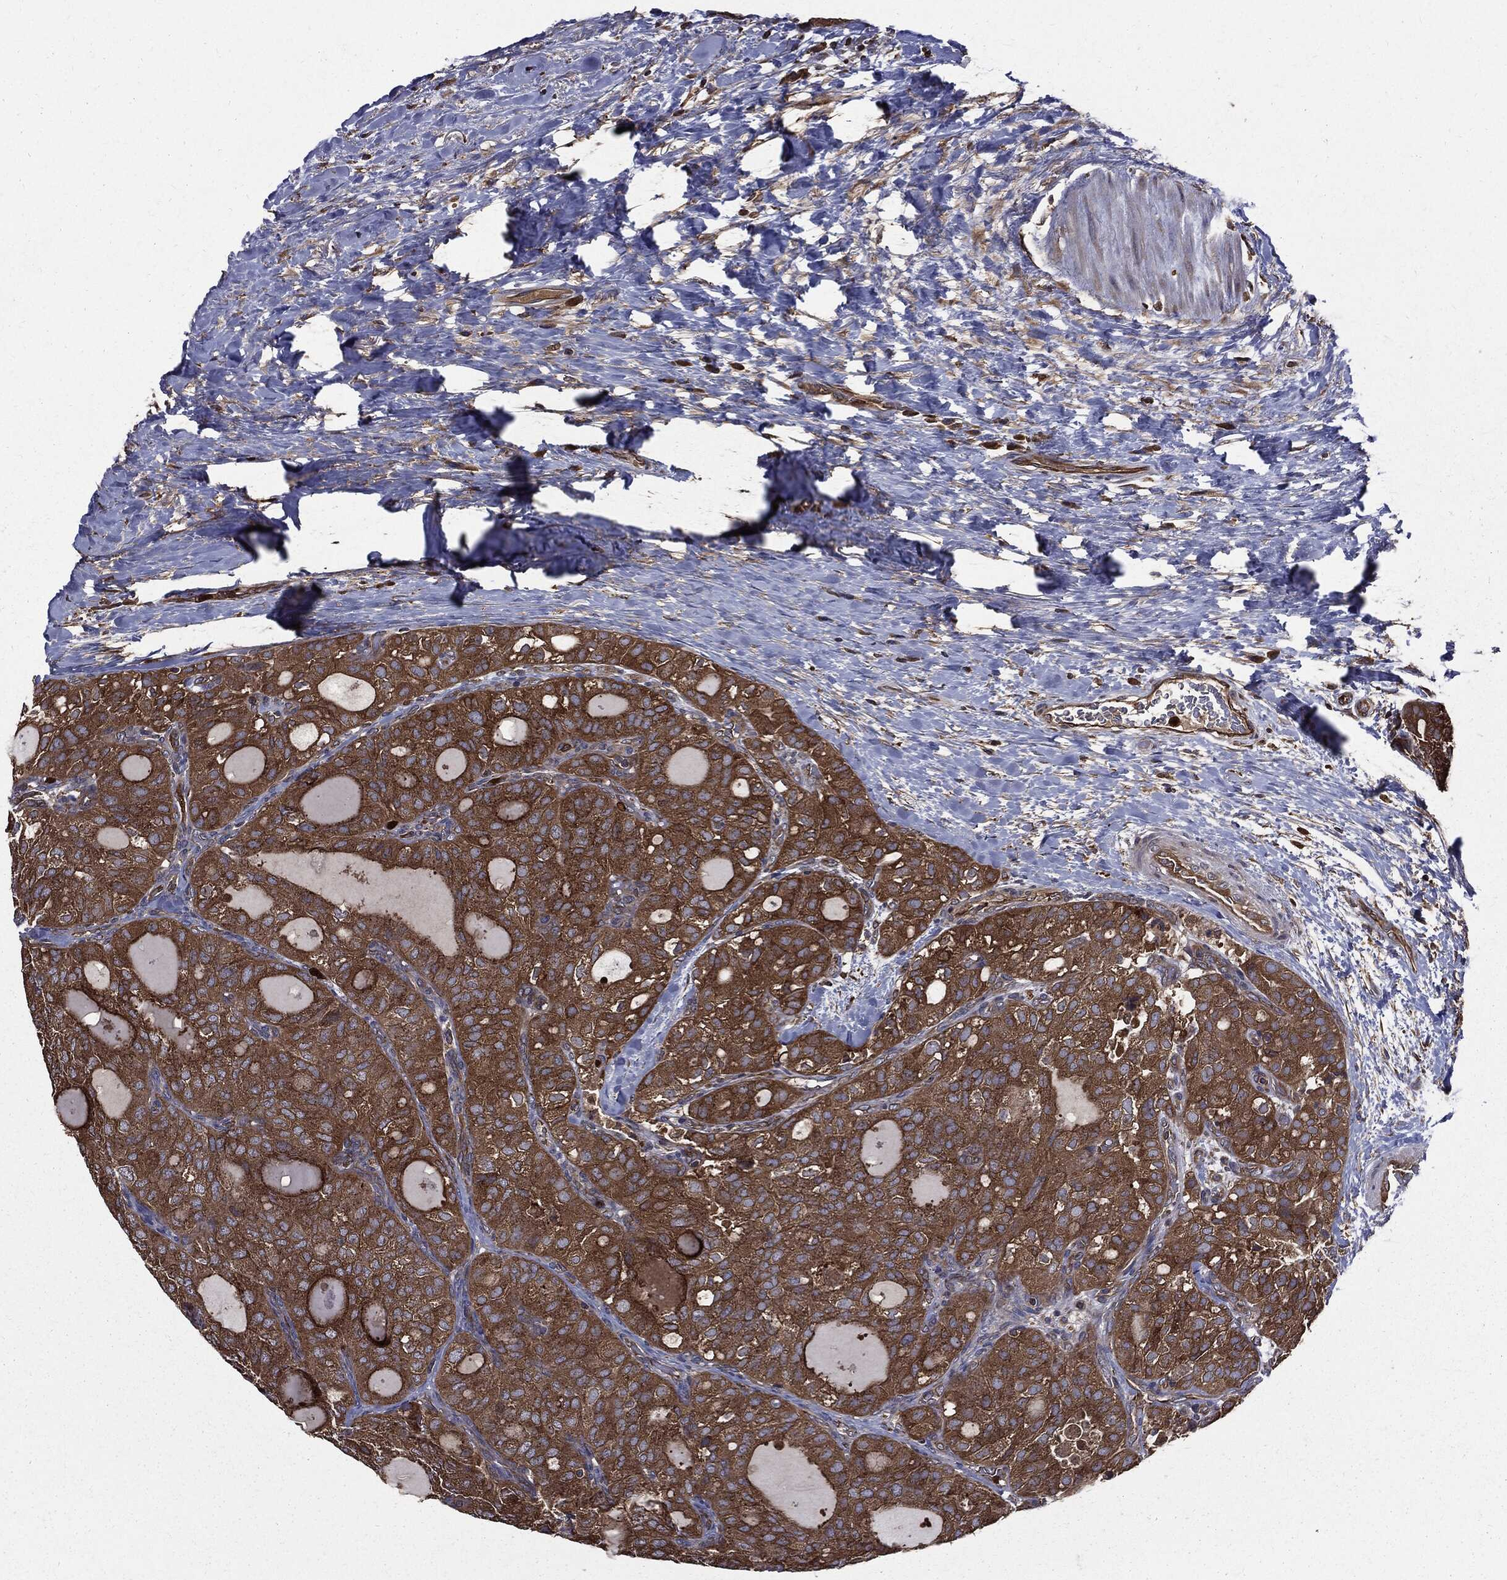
{"staining": {"intensity": "strong", "quantity": "25%-75%", "location": "cytoplasmic/membranous"}, "tissue": "thyroid cancer", "cell_type": "Tumor cells", "image_type": "cancer", "snomed": [{"axis": "morphology", "description": "Follicular adenoma carcinoma, NOS"}, {"axis": "topography", "description": "Thyroid gland"}], "caption": "Protein staining displays strong cytoplasmic/membranous positivity in approximately 25%-75% of tumor cells in follicular adenoma carcinoma (thyroid).", "gene": "PDCD6IP", "patient": {"sex": "male", "age": 75}}